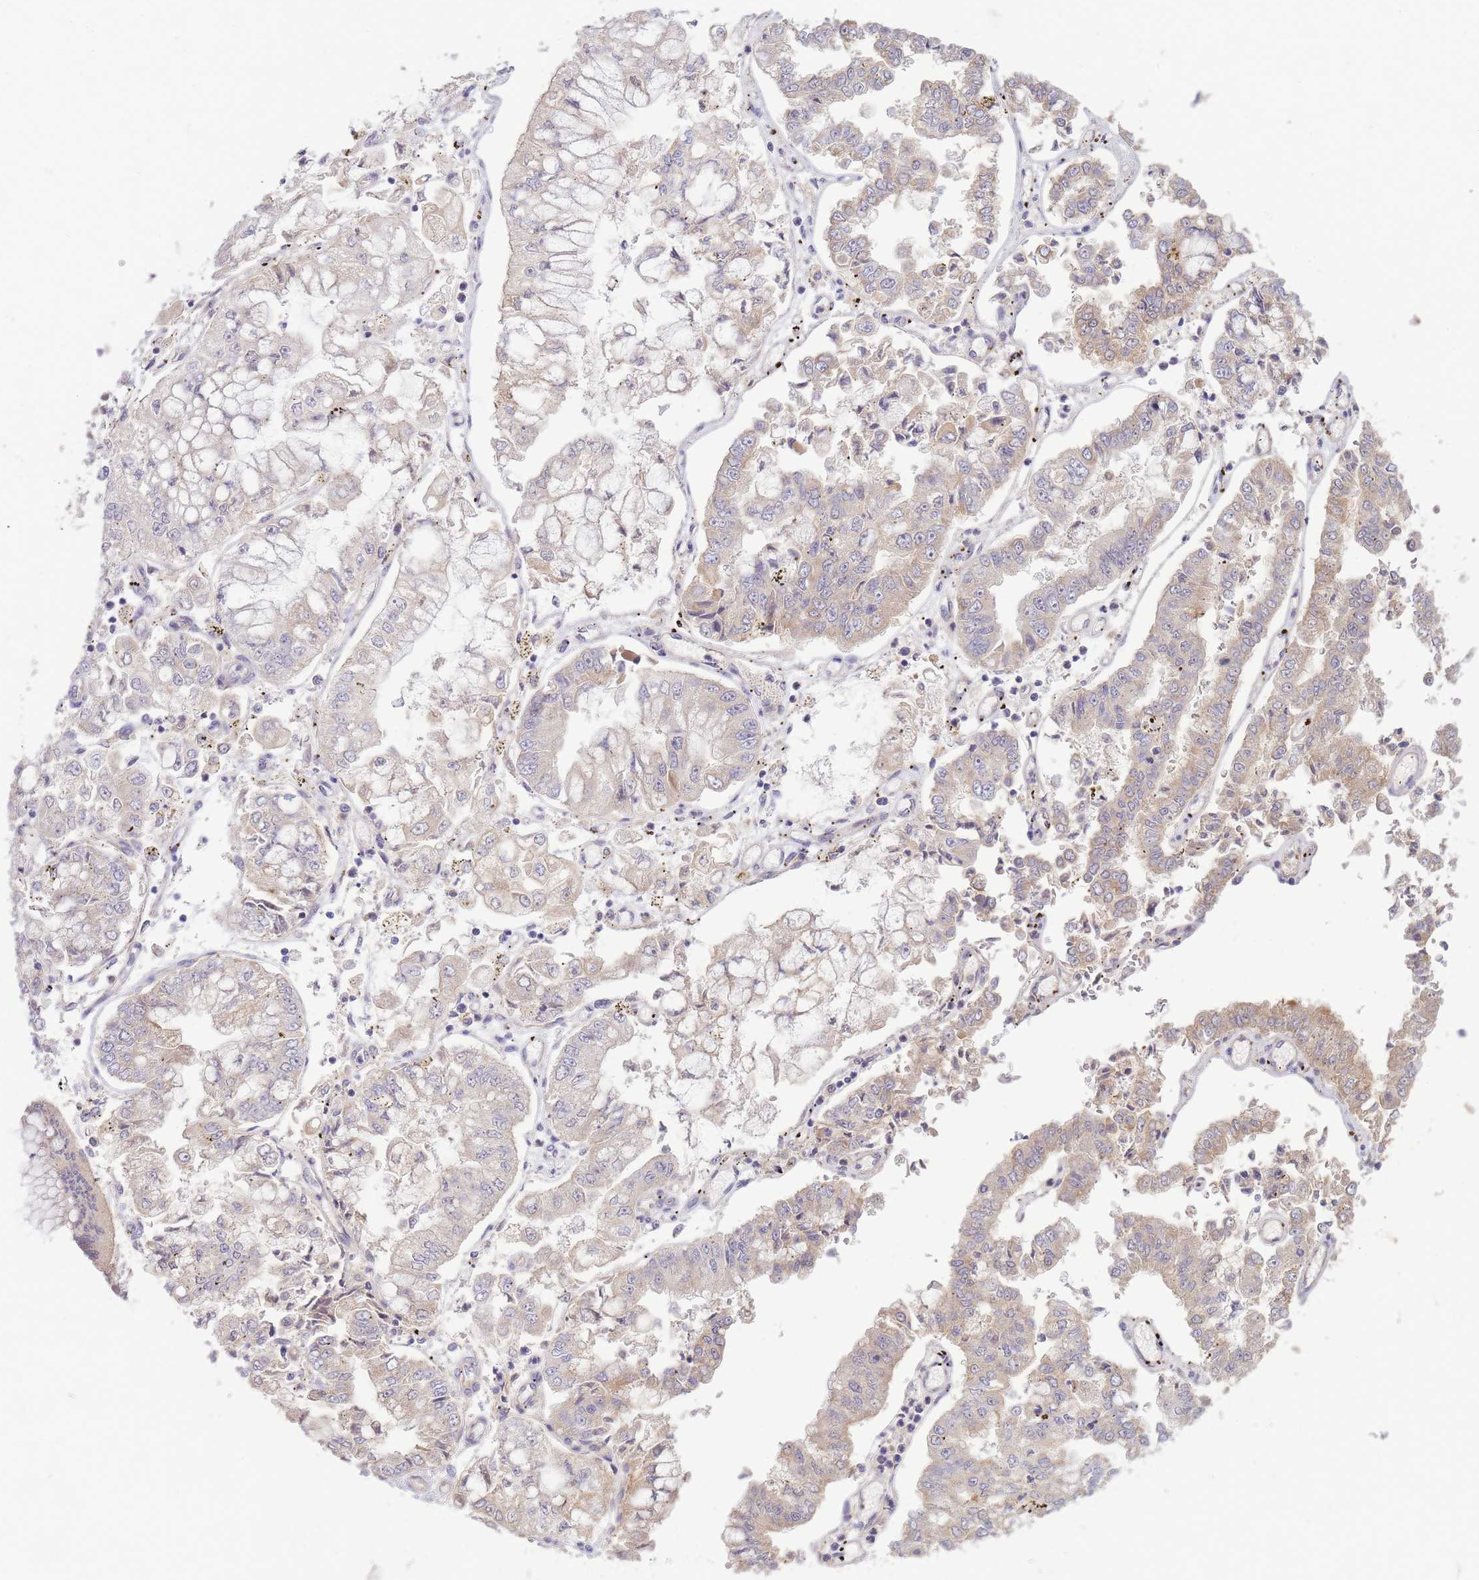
{"staining": {"intensity": "weak", "quantity": "<25%", "location": "cytoplasmic/membranous"}, "tissue": "stomach cancer", "cell_type": "Tumor cells", "image_type": "cancer", "snomed": [{"axis": "morphology", "description": "Adenocarcinoma, NOS"}, {"axis": "topography", "description": "Stomach"}], "caption": "This is an immunohistochemistry image of adenocarcinoma (stomach). There is no positivity in tumor cells.", "gene": "NDUFAF5", "patient": {"sex": "male", "age": 76}}